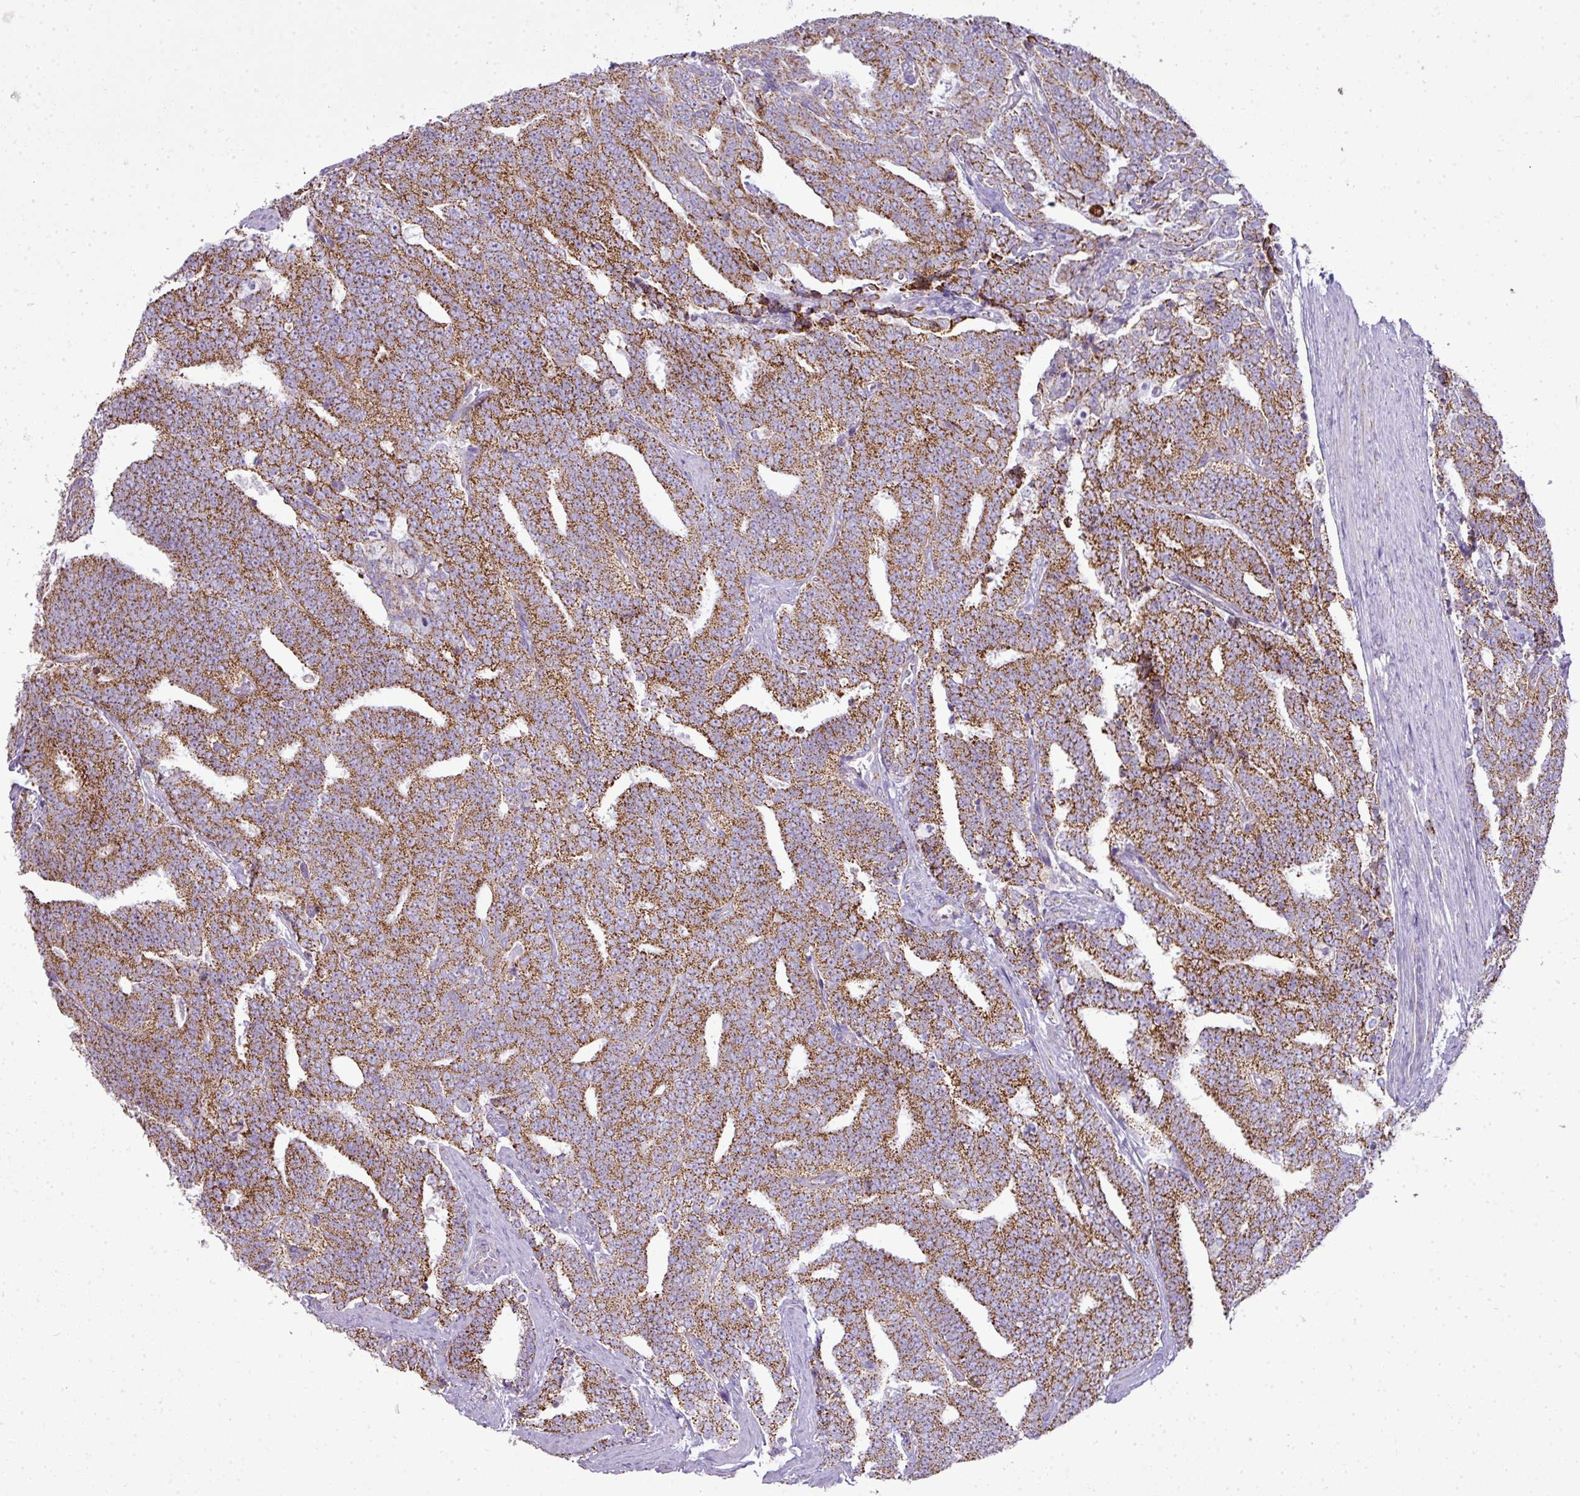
{"staining": {"intensity": "strong", "quantity": ">75%", "location": "cytoplasmic/membranous"}, "tissue": "prostate cancer", "cell_type": "Tumor cells", "image_type": "cancer", "snomed": [{"axis": "morphology", "description": "Adenocarcinoma, High grade"}, {"axis": "topography", "description": "Prostate and seminal vesicle, NOS"}], "caption": "A brown stain shows strong cytoplasmic/membranous positivity of a protein in prostate cancer tumor cells.", "gene": "ZNF81", "patient": {"sex": "male", "age": 67}}